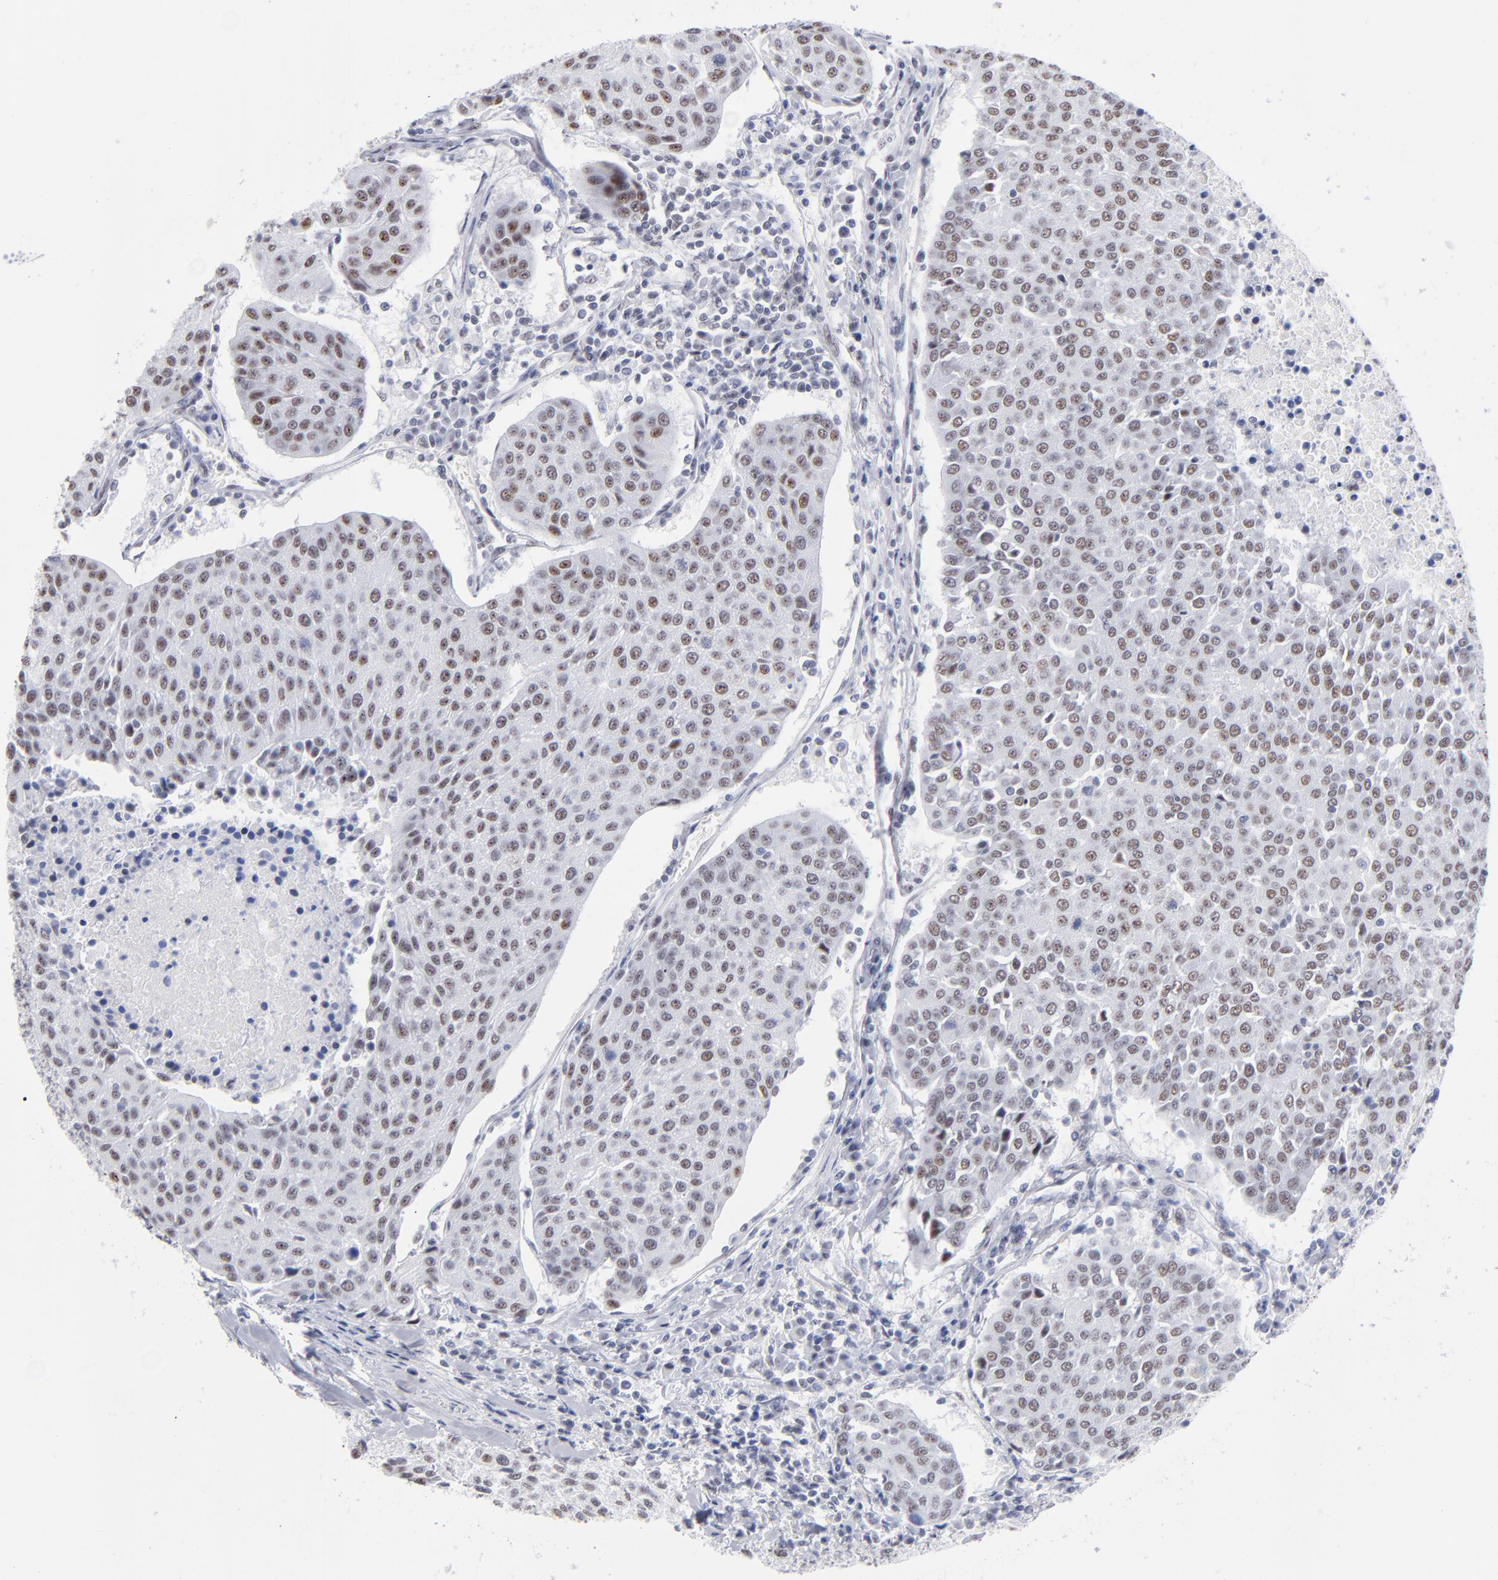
{"staining": {"intensity": "moderate", "quantity": ">75%", "location": "nuclear"}, "tissue": "urothelial cancer", "cell_type": "Tumor cells", "image_type": "cancer", "snomed": [{"axis": "morphology", "description": "Urothelial carcinoma, High grade"}, {"axis": "topography", "description": "Urinary bladder"}], "caption": "Urothelial carcinoma (high-grade) was stained to show a protein in brown. There is medium levels of moderate nuclear staining in approximately >75% of tumor cells.", "gene": "SNRPB", "patient": {"sex": "female", "age": 85}}